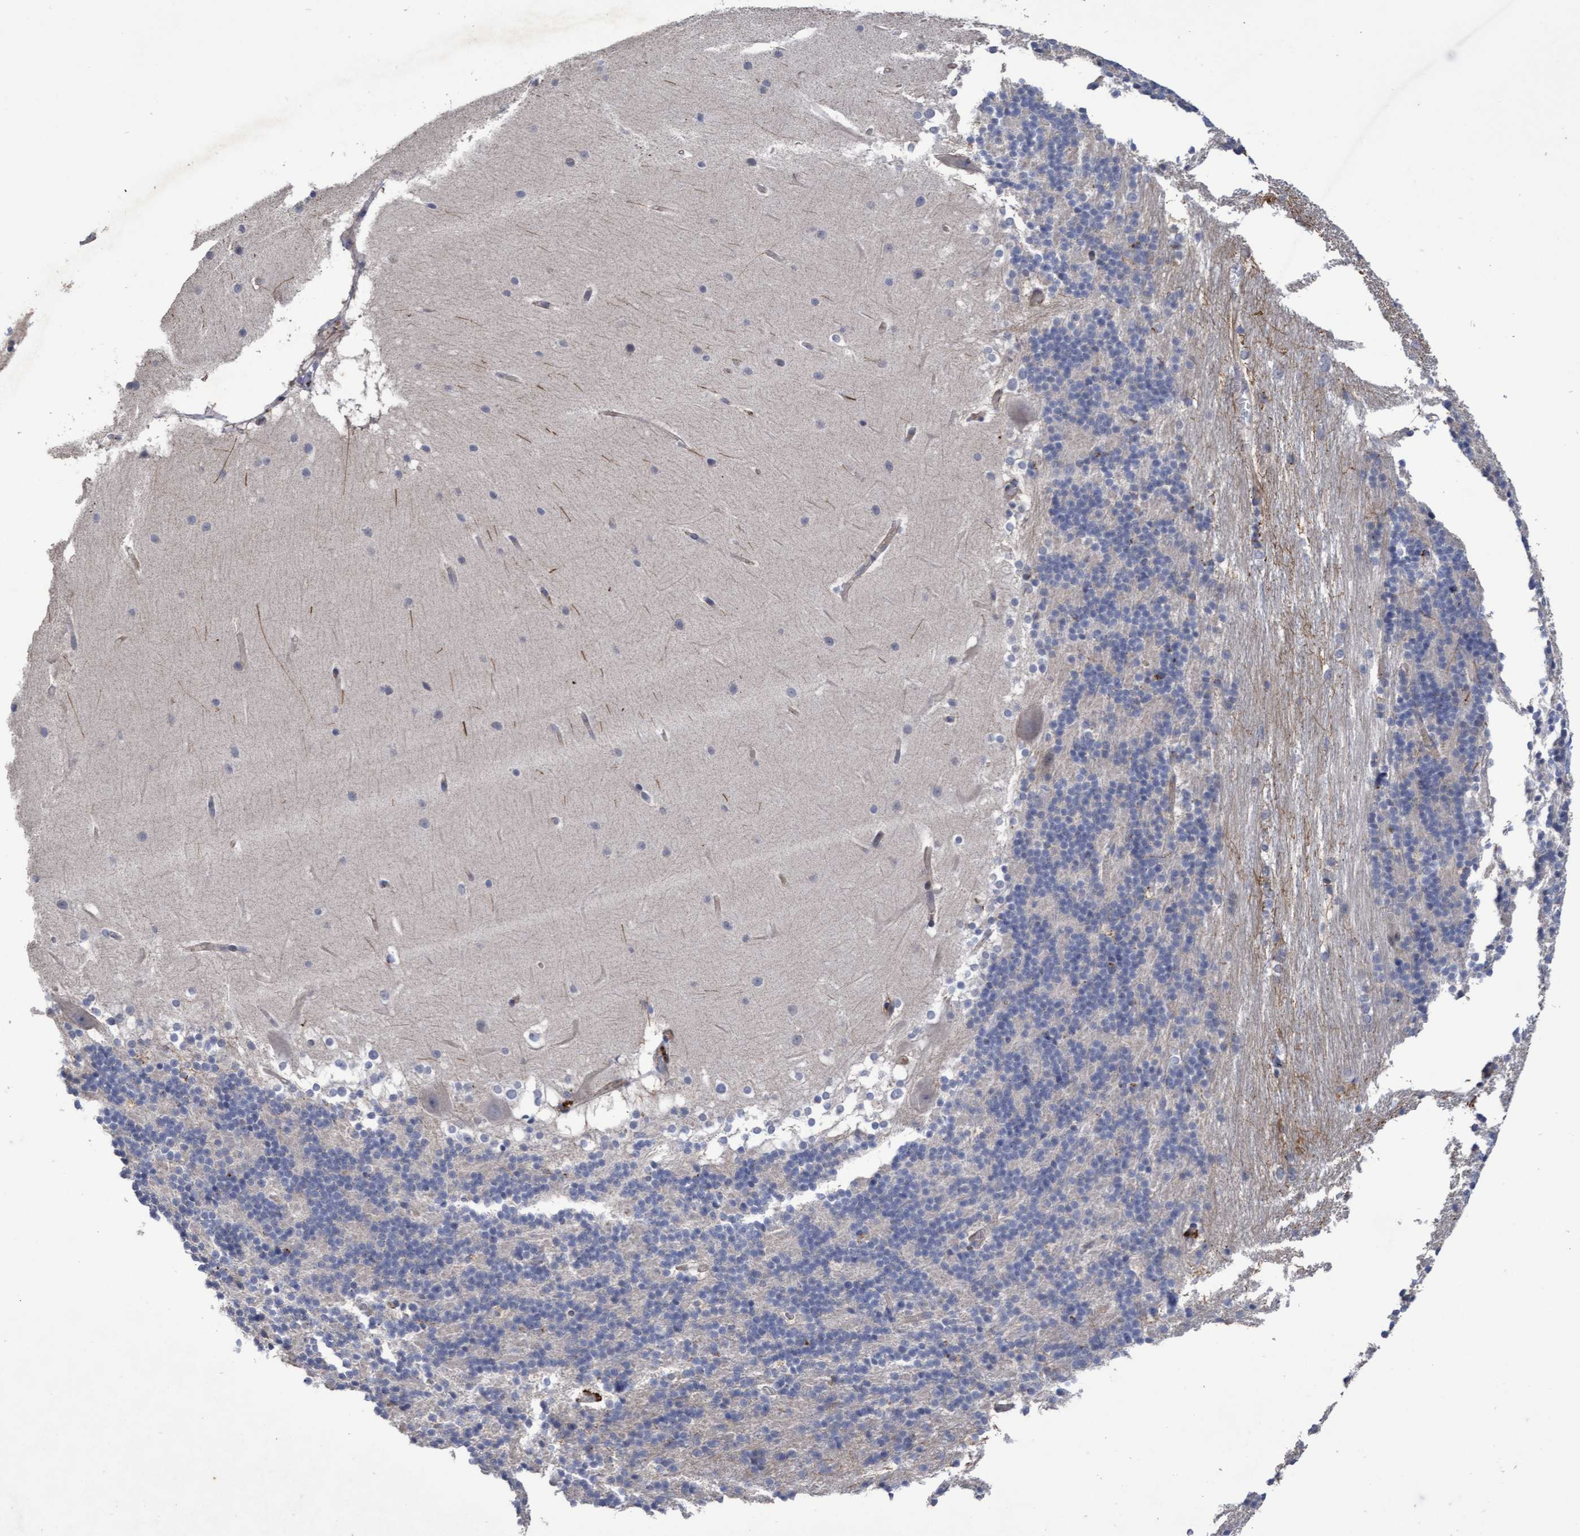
{"staining": {"intensity": "negative", "quantity": "none", "location": "none"}, "tissue": "cerebellum", "cell_type": "Cells in granular layer", "image_type": "normal", "snomed": [{"axis": "morphology", "description": "Normal tissue, NOS"}, {"axis": "topography", "description": "Cerebellum"}], "caption": "The IHC histopathology image has no significant positivity in cells in granular layer of cerebellum.", "gene": "KRT24", "patient": {"sex": "female", "age": 19}}